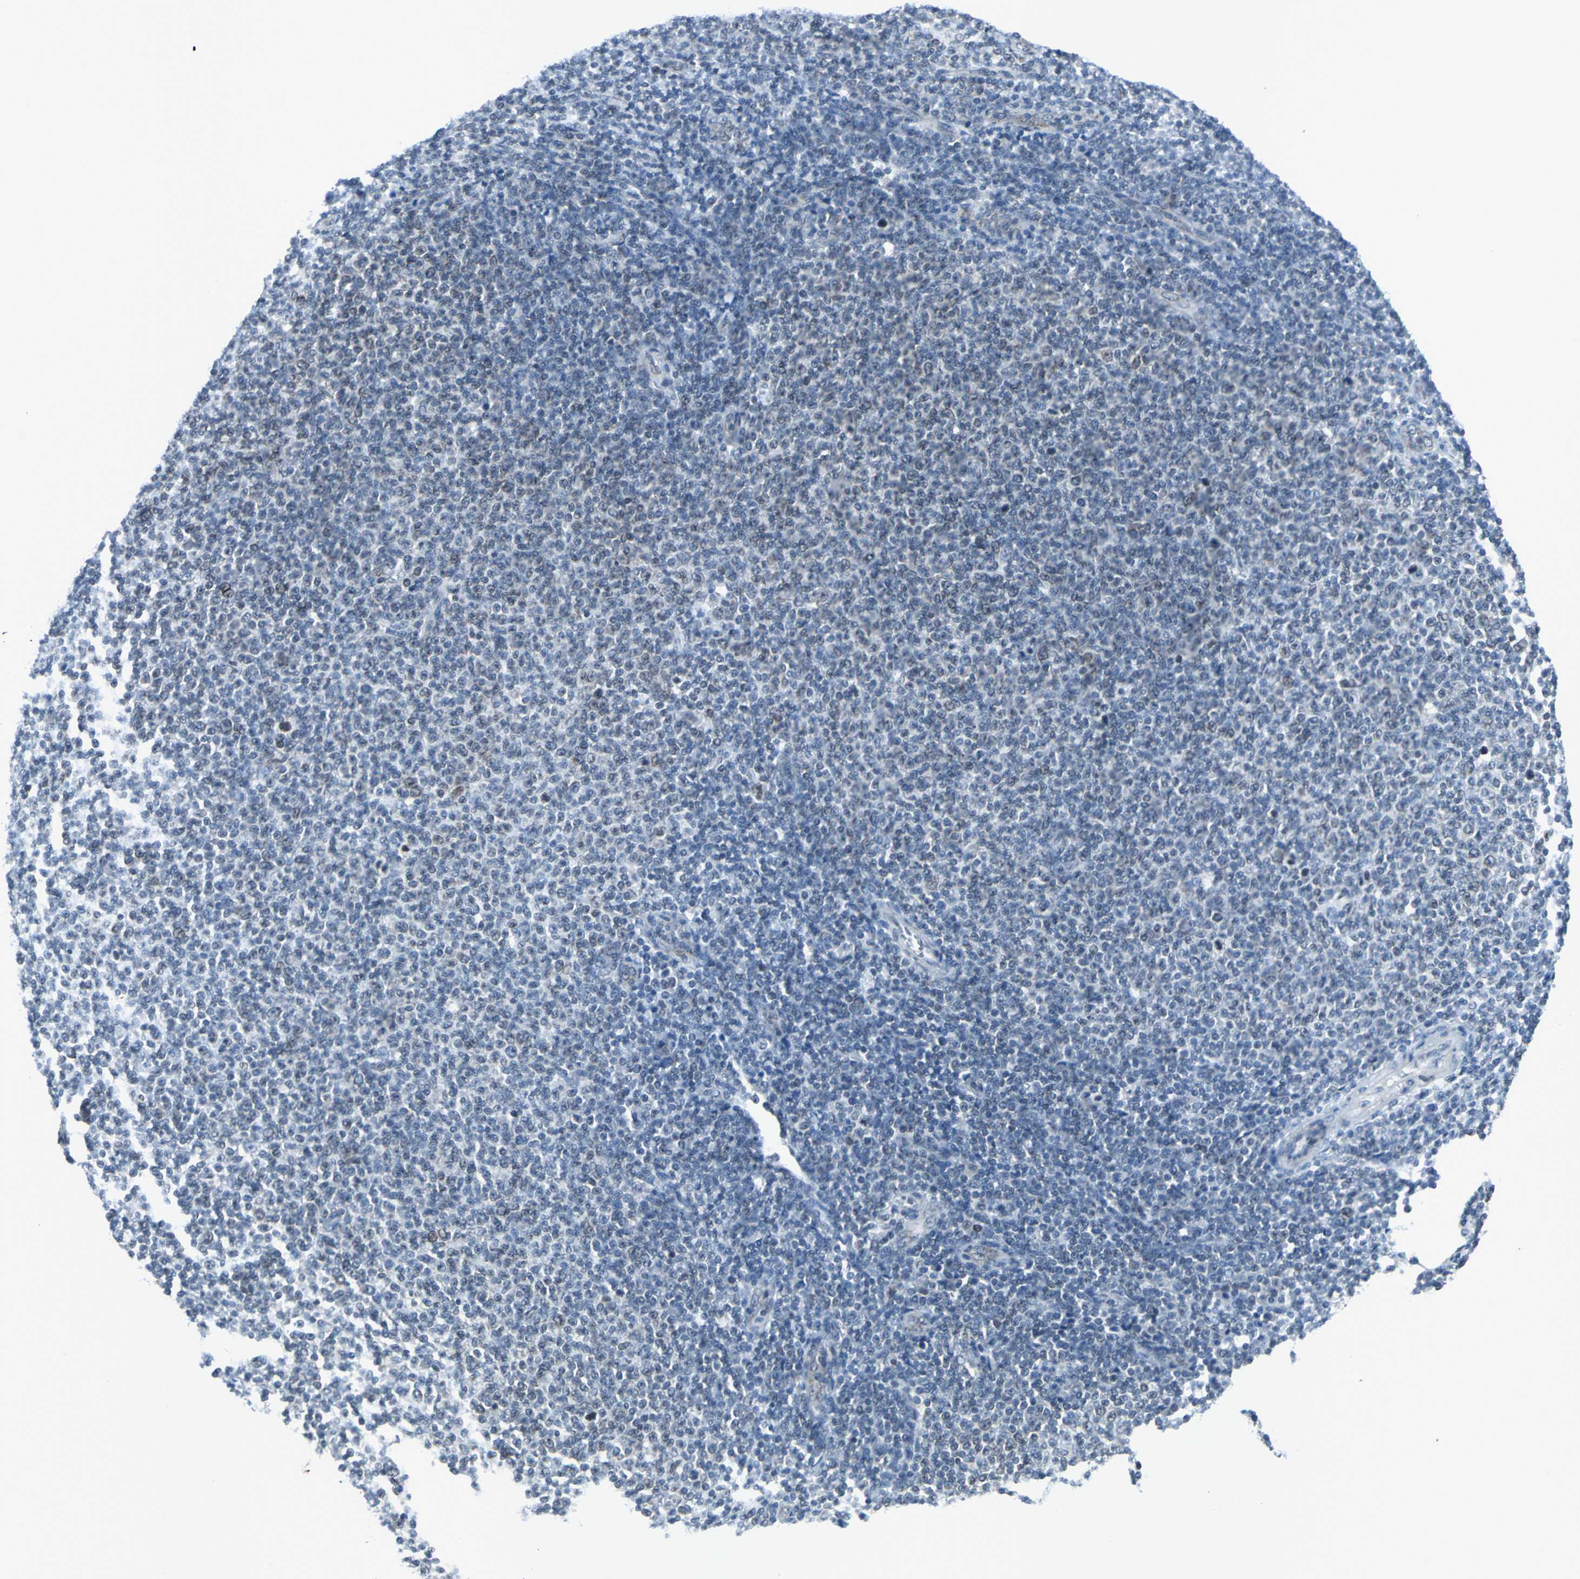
{"staining": {"intensity": "weak", "quantity": "<25%", "location": "nuclear"}, "tissue": "lymphoma", "cell_type": "Tumor cells", "image_type": "cancer", "snomed": [{"axis": "morphology", "description": "Malignant lymphoma, non-Hodgkin's type, Low grade"}, {"axis": "topography", "description": "Lymph node"}], "caption": "Immunohistochemical staining of human malignant lymphoma, non-Hodgkin's type (low-grade) shows no significant staining in tumor cells.", "gene": "SNUPN", "patient": {"sex": "male", "age": 66}}